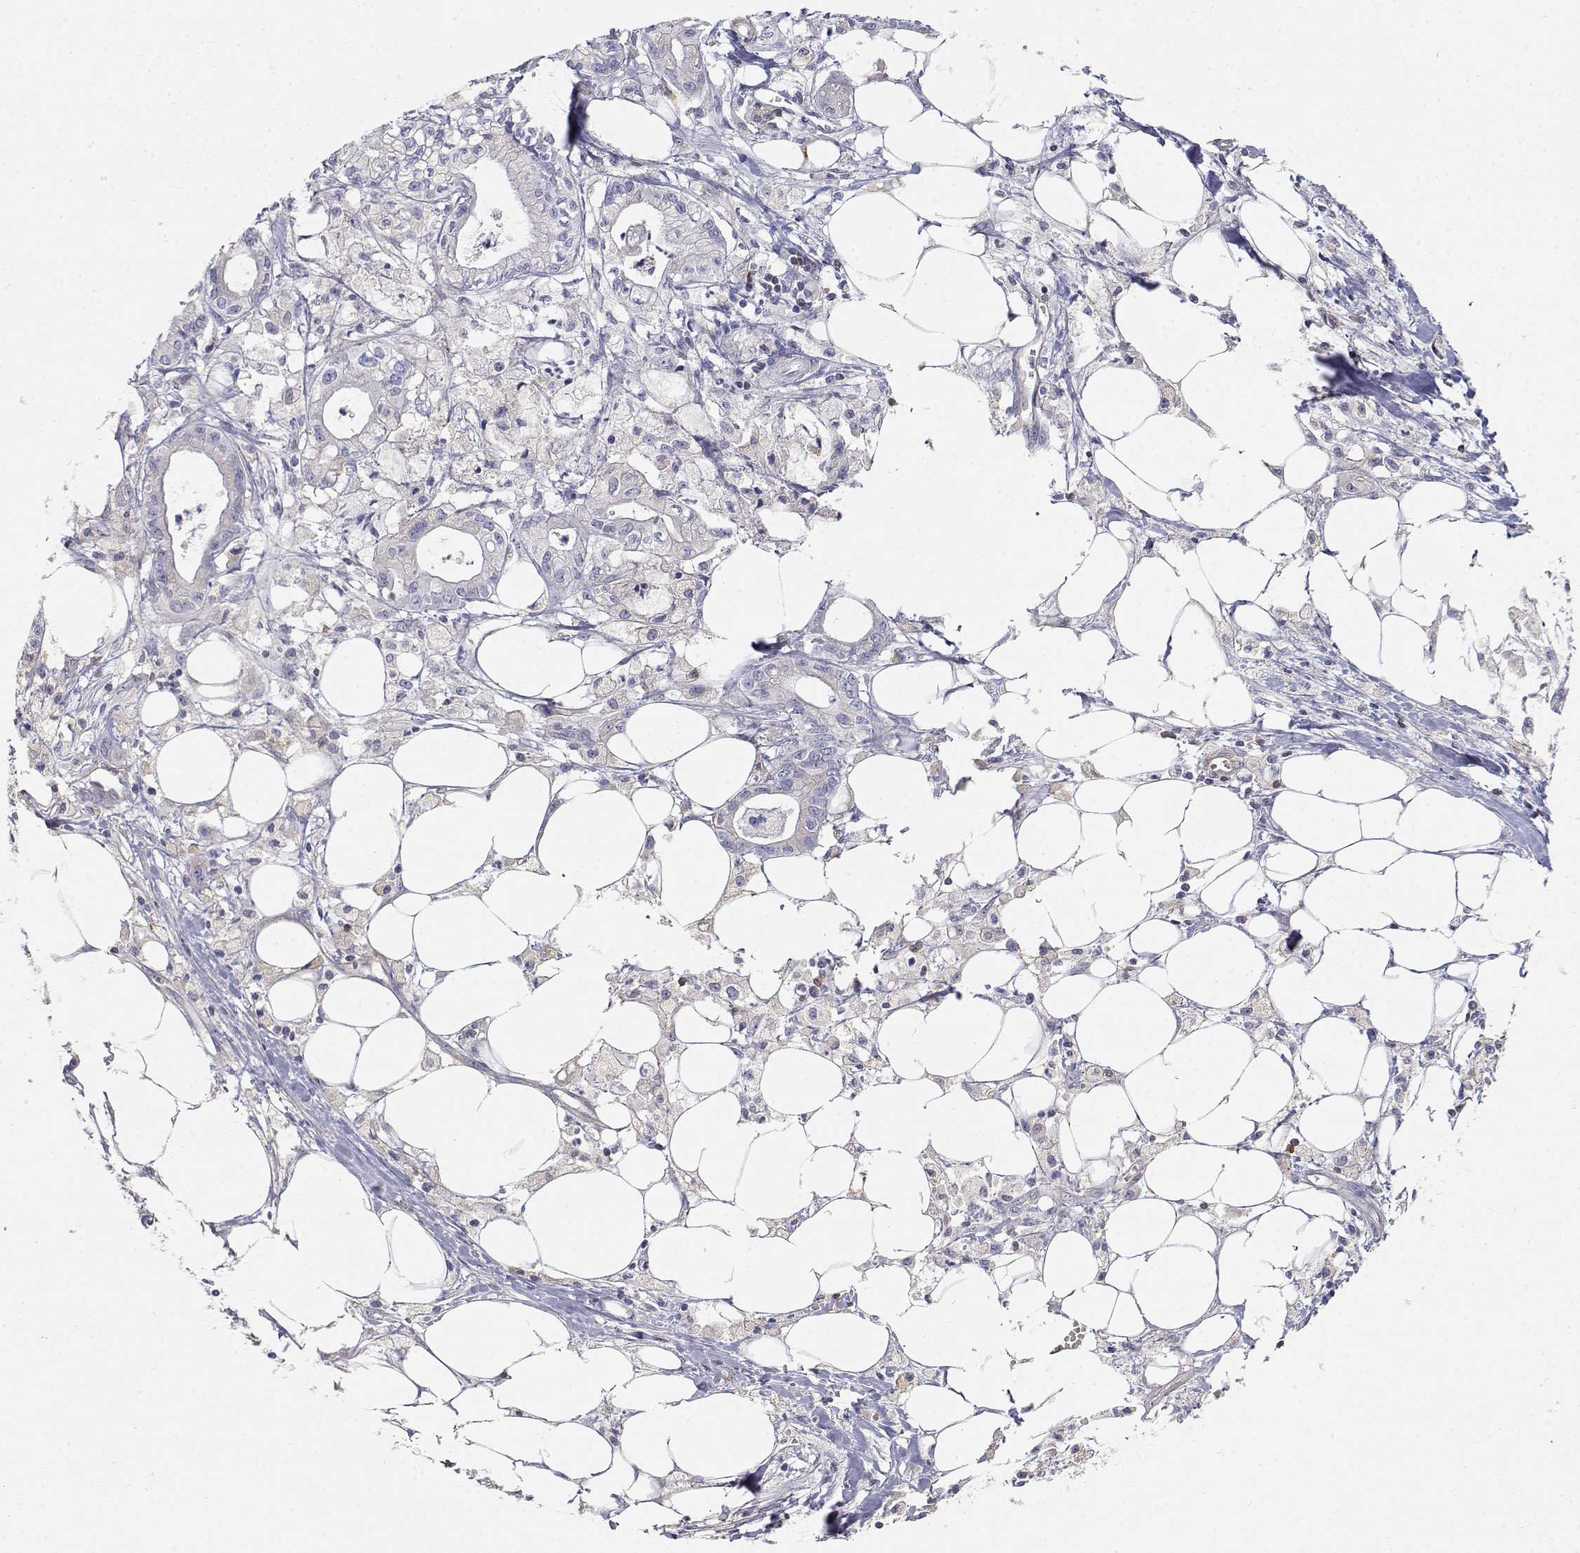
{"staining": {"intensity": "negative", "quantity": "none", "location": "none"}, "tissue": "pancreatic cancer", "cell_type": "Tumor cells", "image_type": "cancer", "snomed": [{"axis": "morphology", "description": "Adenocarcinoma, NOS"}, {"axis": "topography", "description": "Pancreas"}], "caption": "This is a histopathology image of IHC staining of adenocarcinoma (pancreatic), which shows no staining in tumor cells.", "gene": "ADA", "patient": {"sex": "male", "age": 71}}